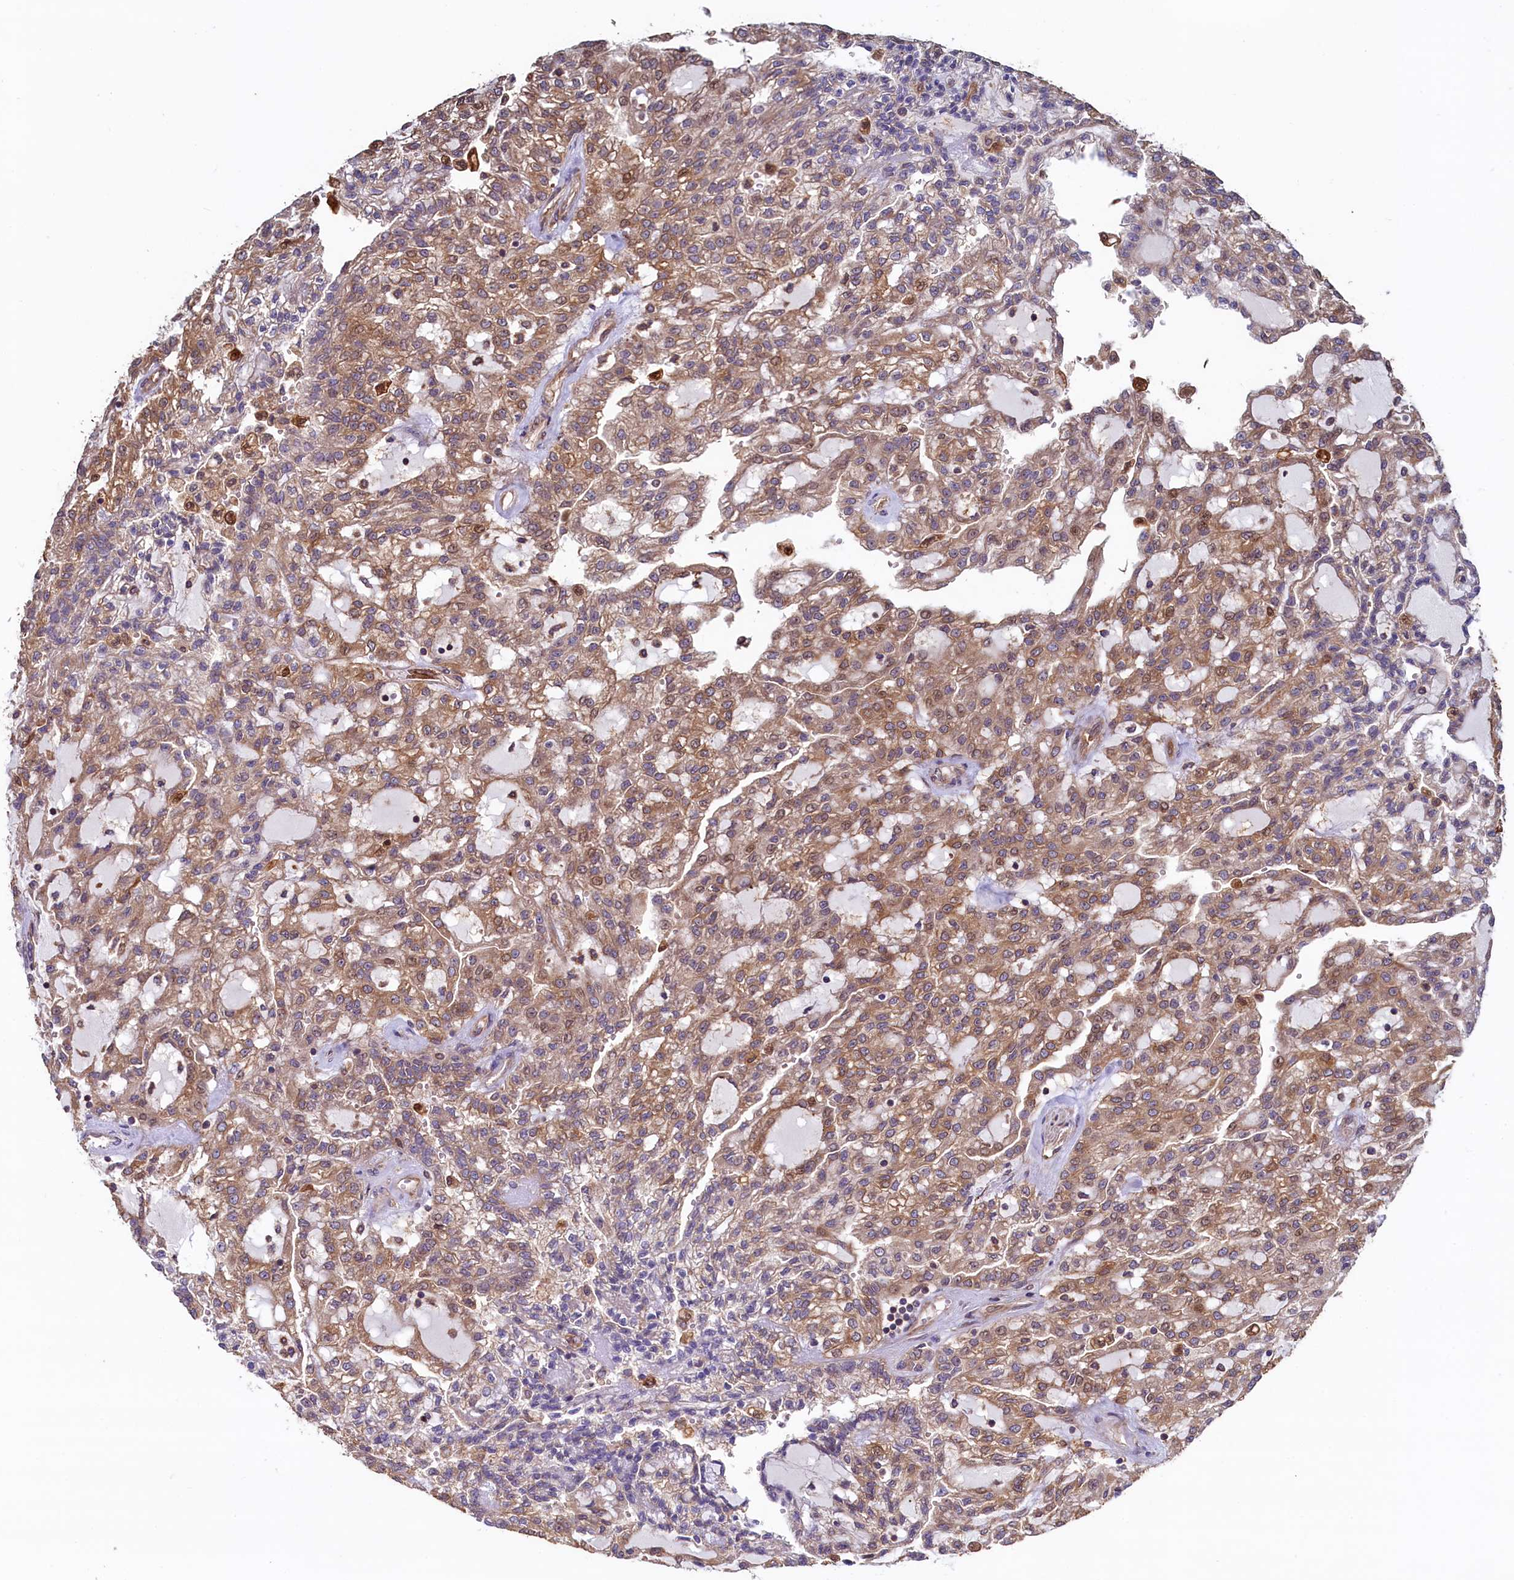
{"staining": {"intensity": "moderate", "quantity": ">75%", "location": "cytoplasmic/membranous"}, "tissue": "renal cancer", "cell_type": "Tumor cells", "image_type": "cancer", "snomed": [{"axis": "morphology", "description": "Adenocarcinoma, NOS"}, {"axis": "topography", "description": "Kidney"}], "caption": "Renal cancer (adenocarcinoma) stained for a protein (brown) shows moderate cytoplasmic/membranous positive expression in about >75% of tumor cells.", "gene": "ATXN2L", "patient": {"sex": "male", "age": 63}}